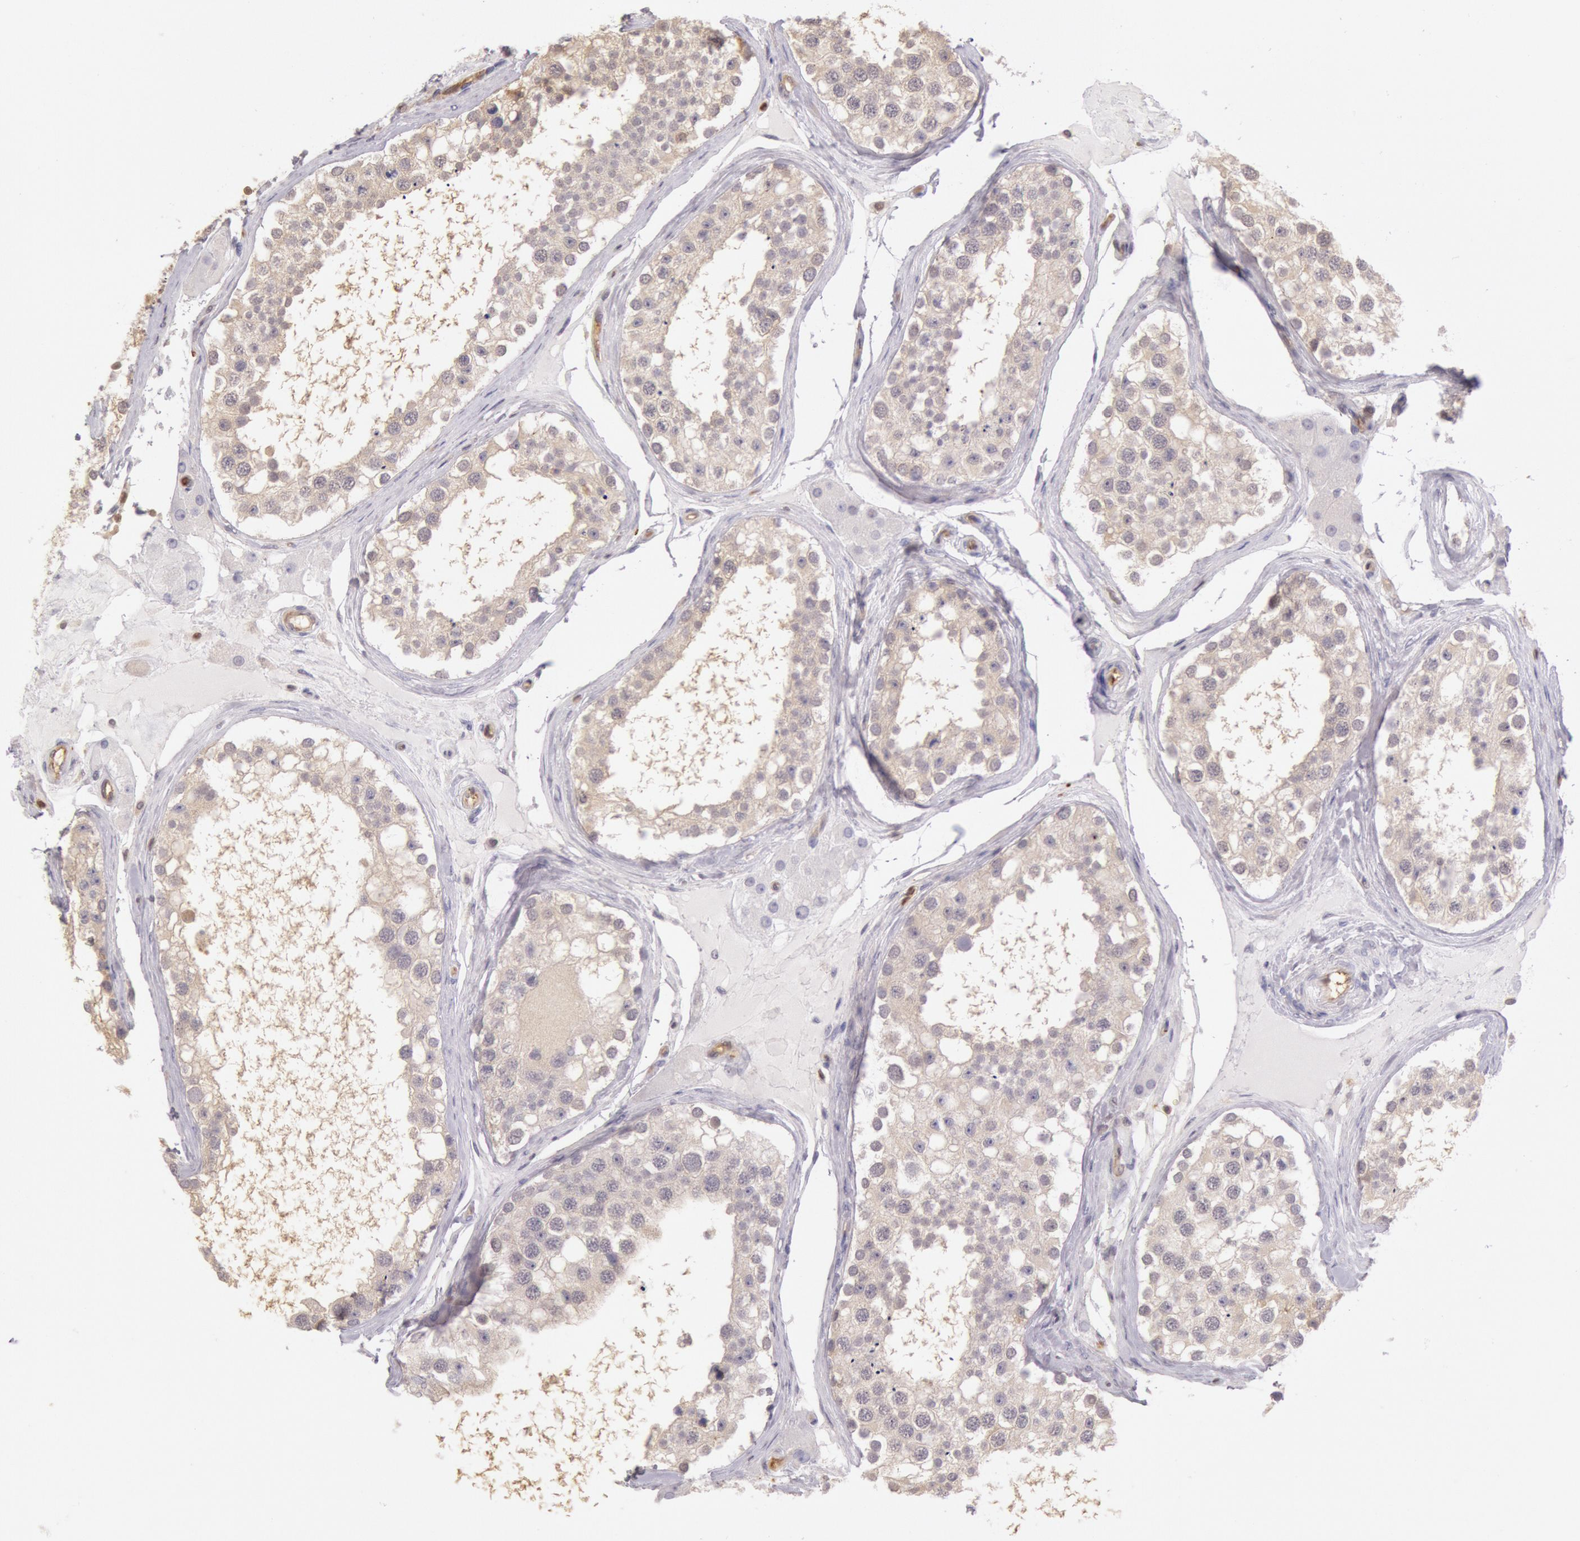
{"staining": {"intensity": "weak", "quantity": "25%-75%", "location": "cytoplasmic/membranous,nuclear"}, "tissue": "testis", "cell_type": "Cells in seminiferous ducts", "image_type": "normal", "snomed": [{"axis": "morphology", "description": "Normal tissue, NOS"}, {"axis": "topography", "description": "Testis"}], "caption": "Cells in seminiferous ducts exhibit weak cytoplasmic/membranous,nuclear positivity in approximately 25%-75% of cells in benign testis. The staining is performed using DAB (3,3'-diaminobenzidine) brown chromogen to label protein expression. The nuclei are counter-stained blue using hematoxylin.", "gene": "HIF1A", "patient": {"sex": "male", "age": 68}}